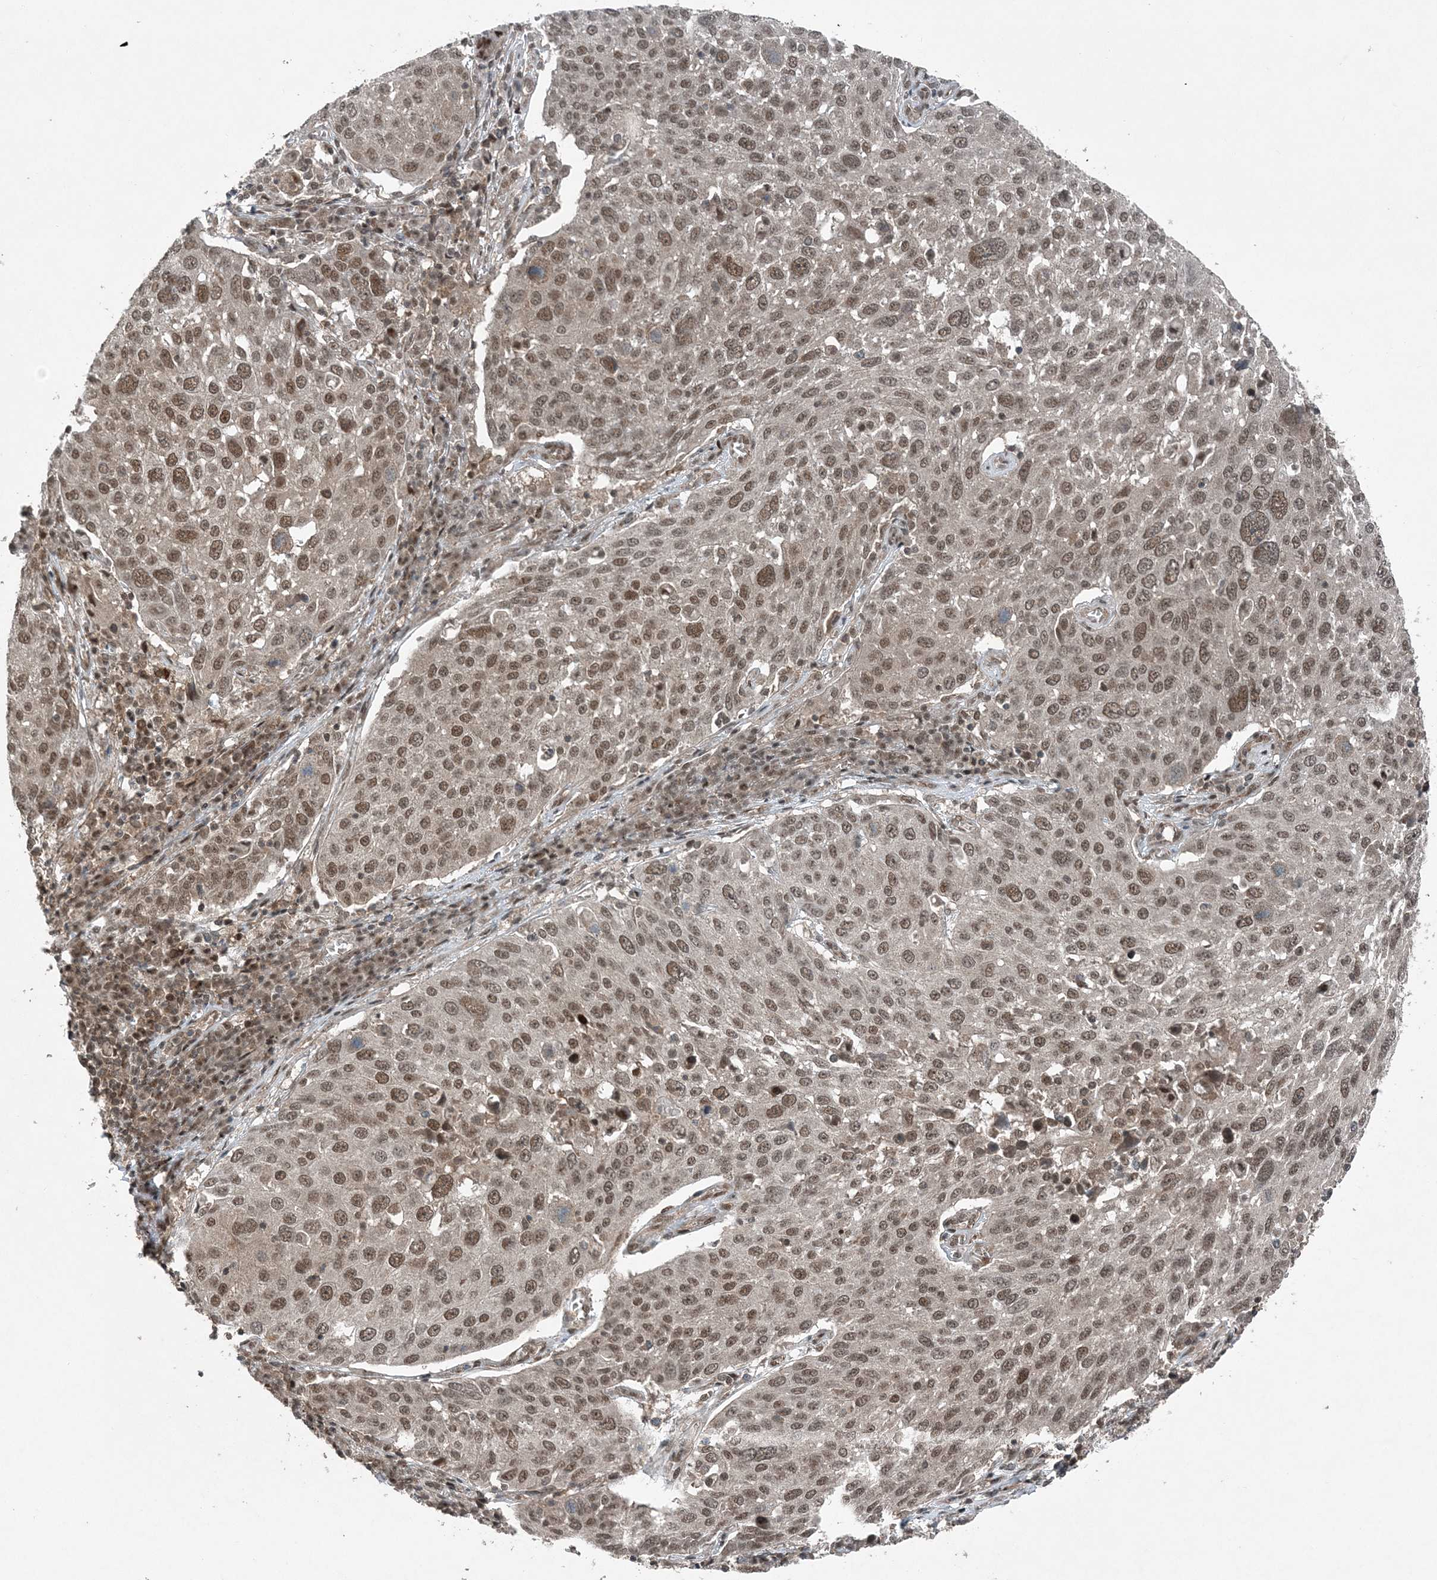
{"staining": {"intensity": "moderate", "quantity": ">75%", "location": "nuclear"}, "tissue": "lung cancer", "cell_type": "Tumor cells", "image_type": "cancer", "snomed": [{"axis": "morphology", "description": "Squamous cell carcinoma, NOS"}, {"axis": "topography", "description": "Lung"}], "caption": "A brown stain shows moderate nuclear positivity of a protein in lung squamous cell carcinoma tumor cells.", "gene": "COPS7B", "patient": {"sex": "male", "age": 65}}